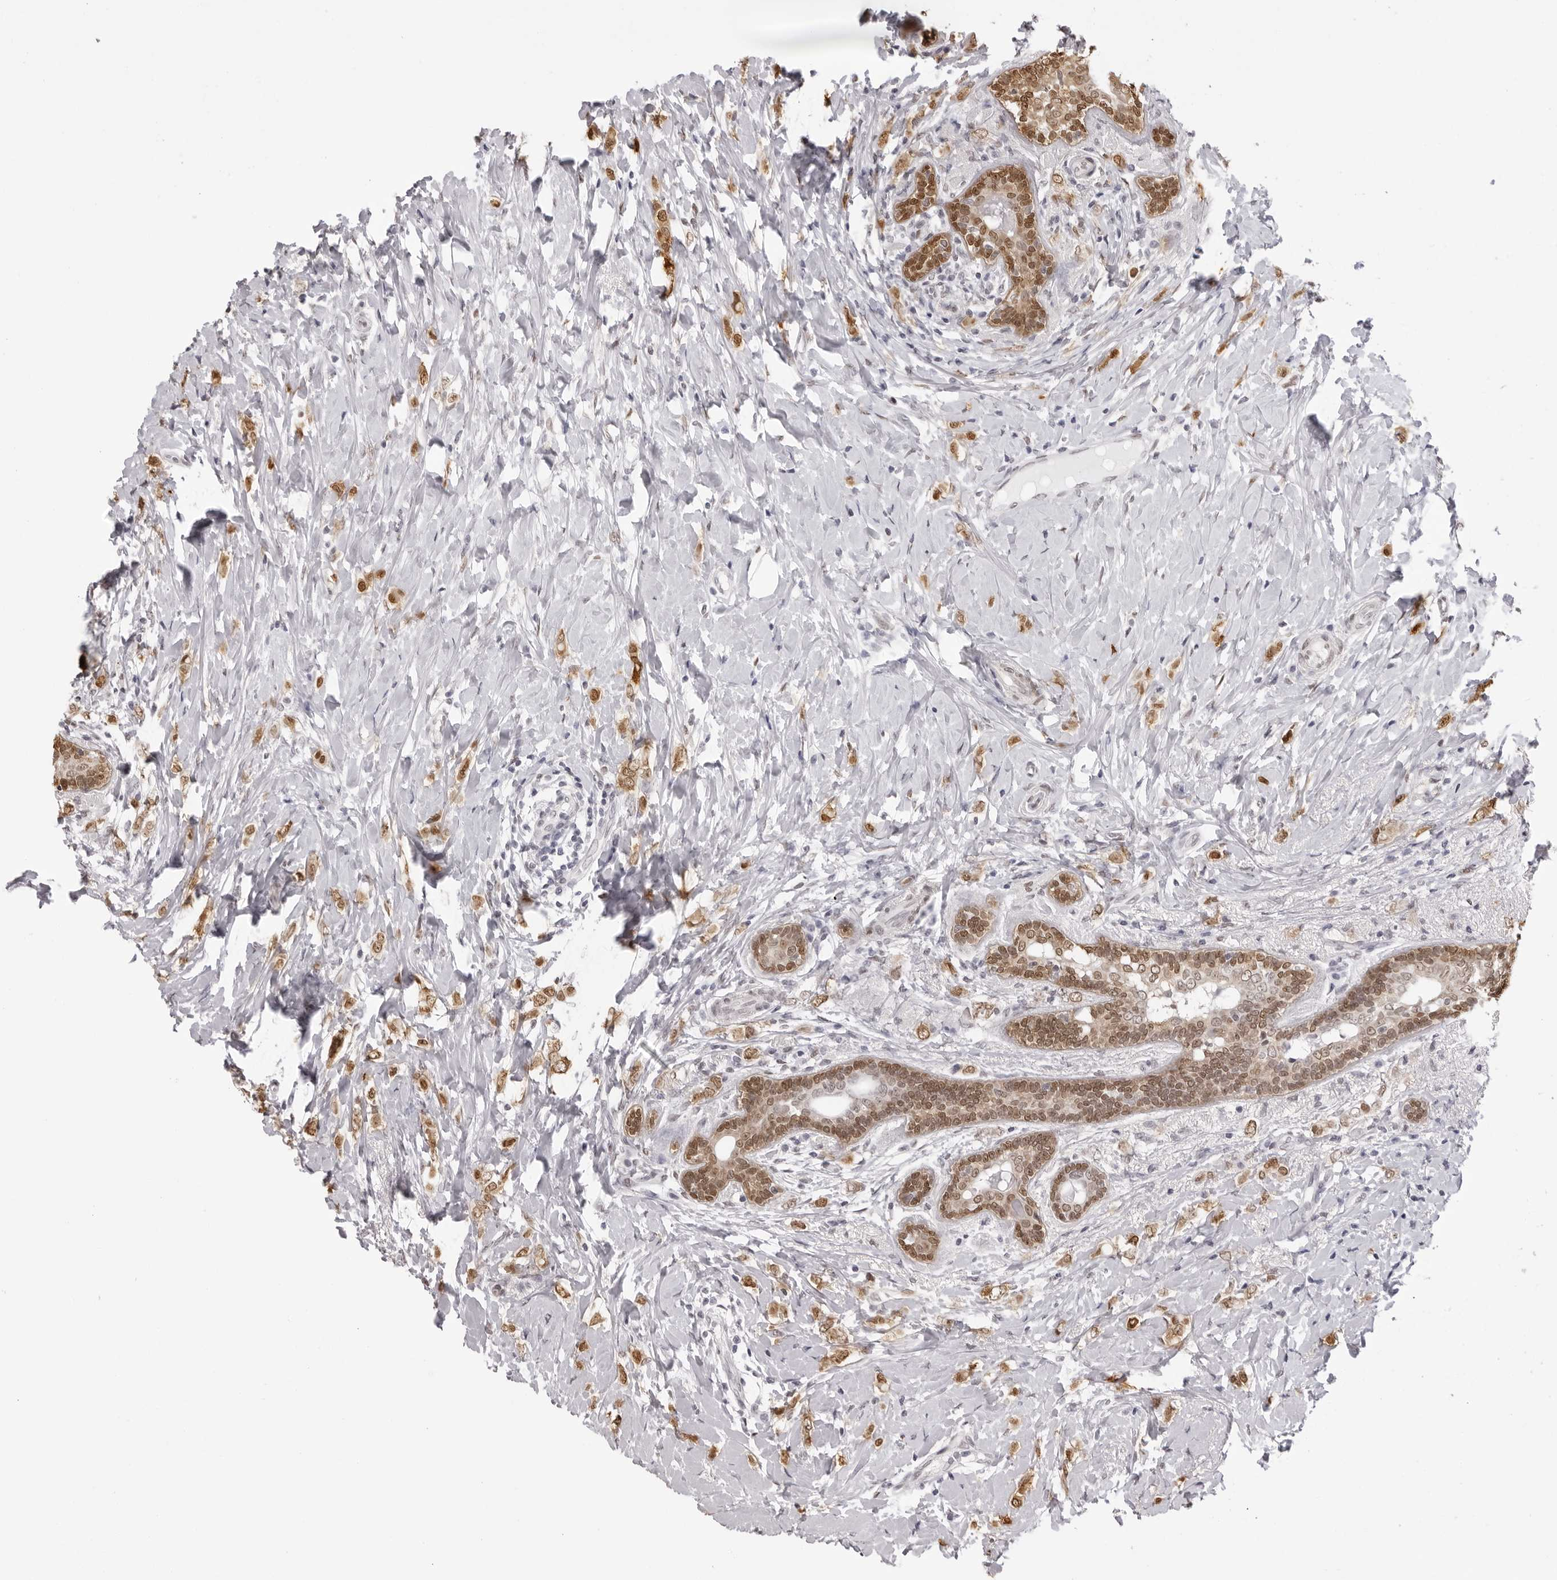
{"staining": {"intensity": "moderate", "quantity": ">75%", "location": "cytoplasmic/membranous,nuclear"}, "tissue": "breast cancer", "cell_type": "Tumor cells", "image_type": "cancer", "snomed": [{"axis": "morphology", "description": "Normal tissue, NOS"}, {"axis": "morphology", "description": "Lobular carcinoma"}, {"axis": "topography", "description": "Breast"}], "caption": "A histopathology image of breast cancer (lobular carcinoma) stained for a protein shows moderate cytoplasmic/membranous and nuclear brown staining in tumor cells.", "gene": "HSPA4", "patient": {"sex": "female", "age": 47}}